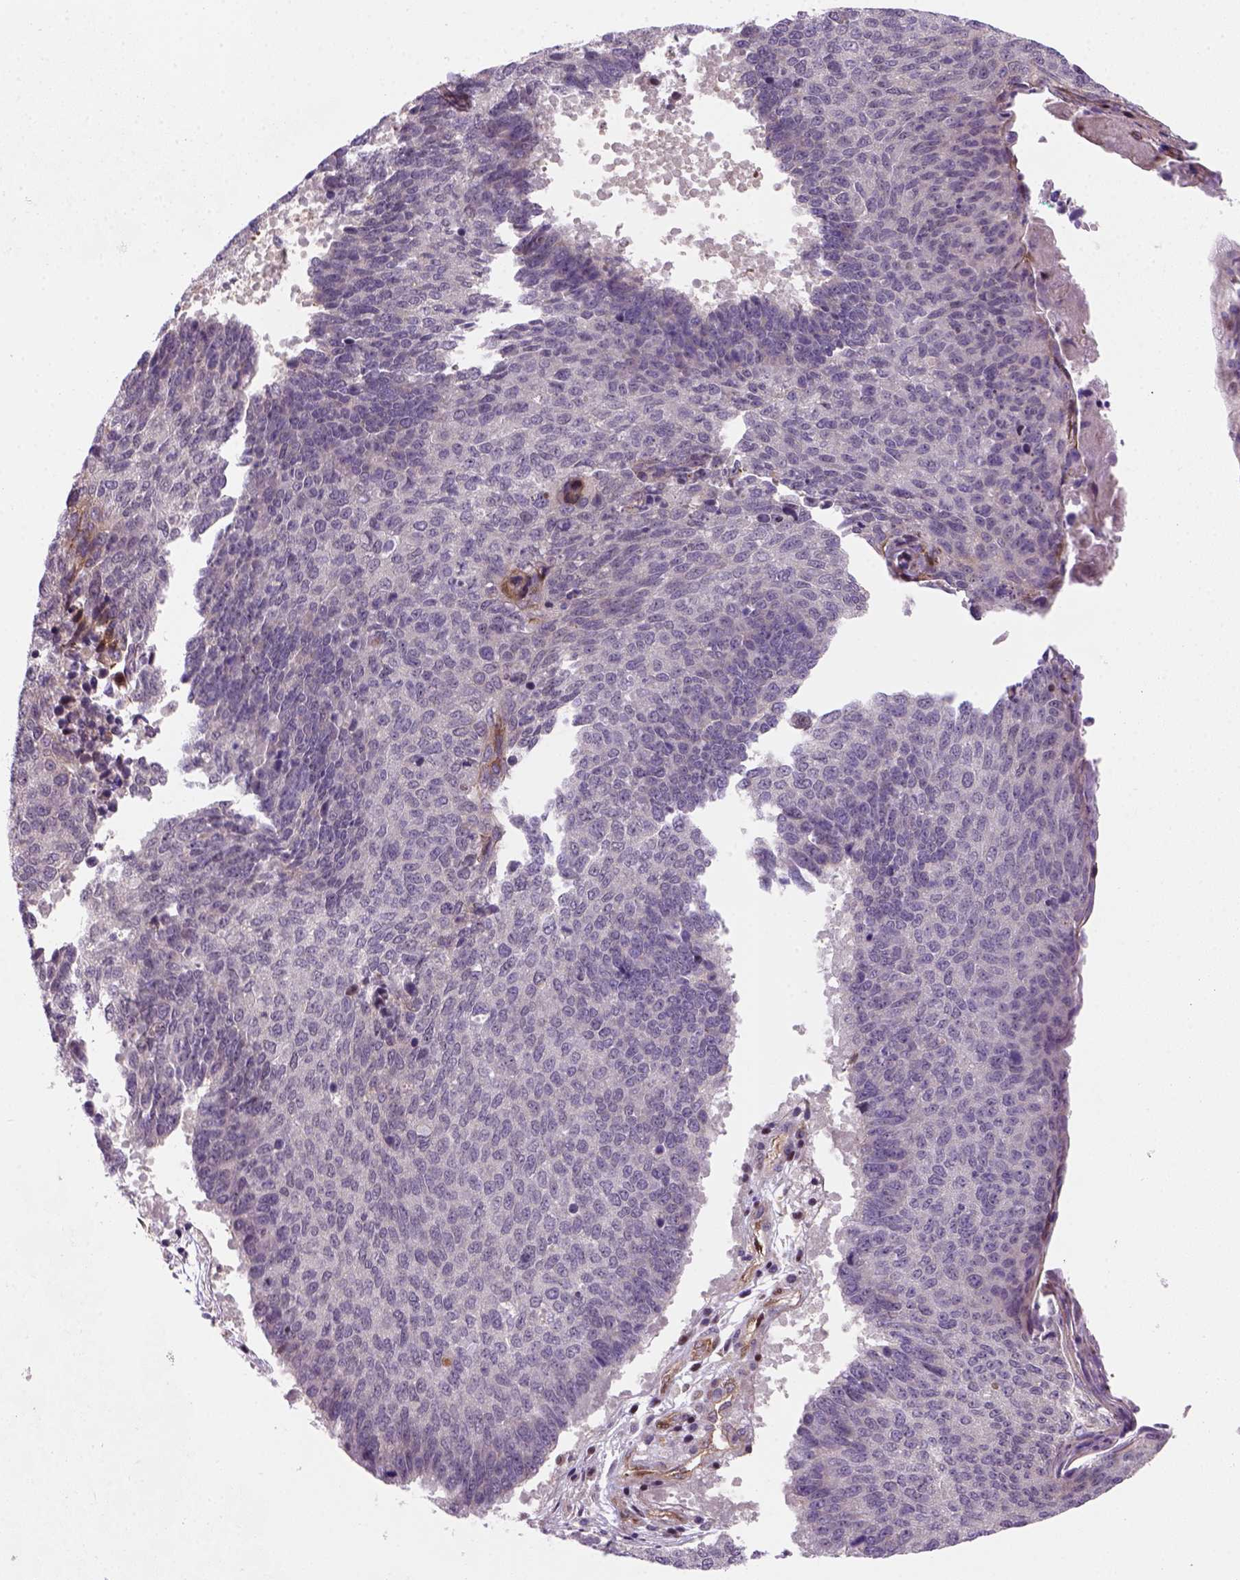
{"staining": {"intensity": "negative", "quantity": "none", "location": "none"}, "tissue": "lung cancer", "cell_type": "Tumor cells", "image_type": "cancer", "snomed": [{"axis": "morphology", "description": "Squamous cell carcinoma, NOS"}, {"axis": "topography", "description": "Lung"}], "caption": "Immunohistochemical staining of lung cancer displays no significant expression in tumor cells. (DAB immunohistochemistry (IHC) with hematoxylin counter stain).", "gene": "VSTM5", "patient": {"sex": "male", "age": 73}}